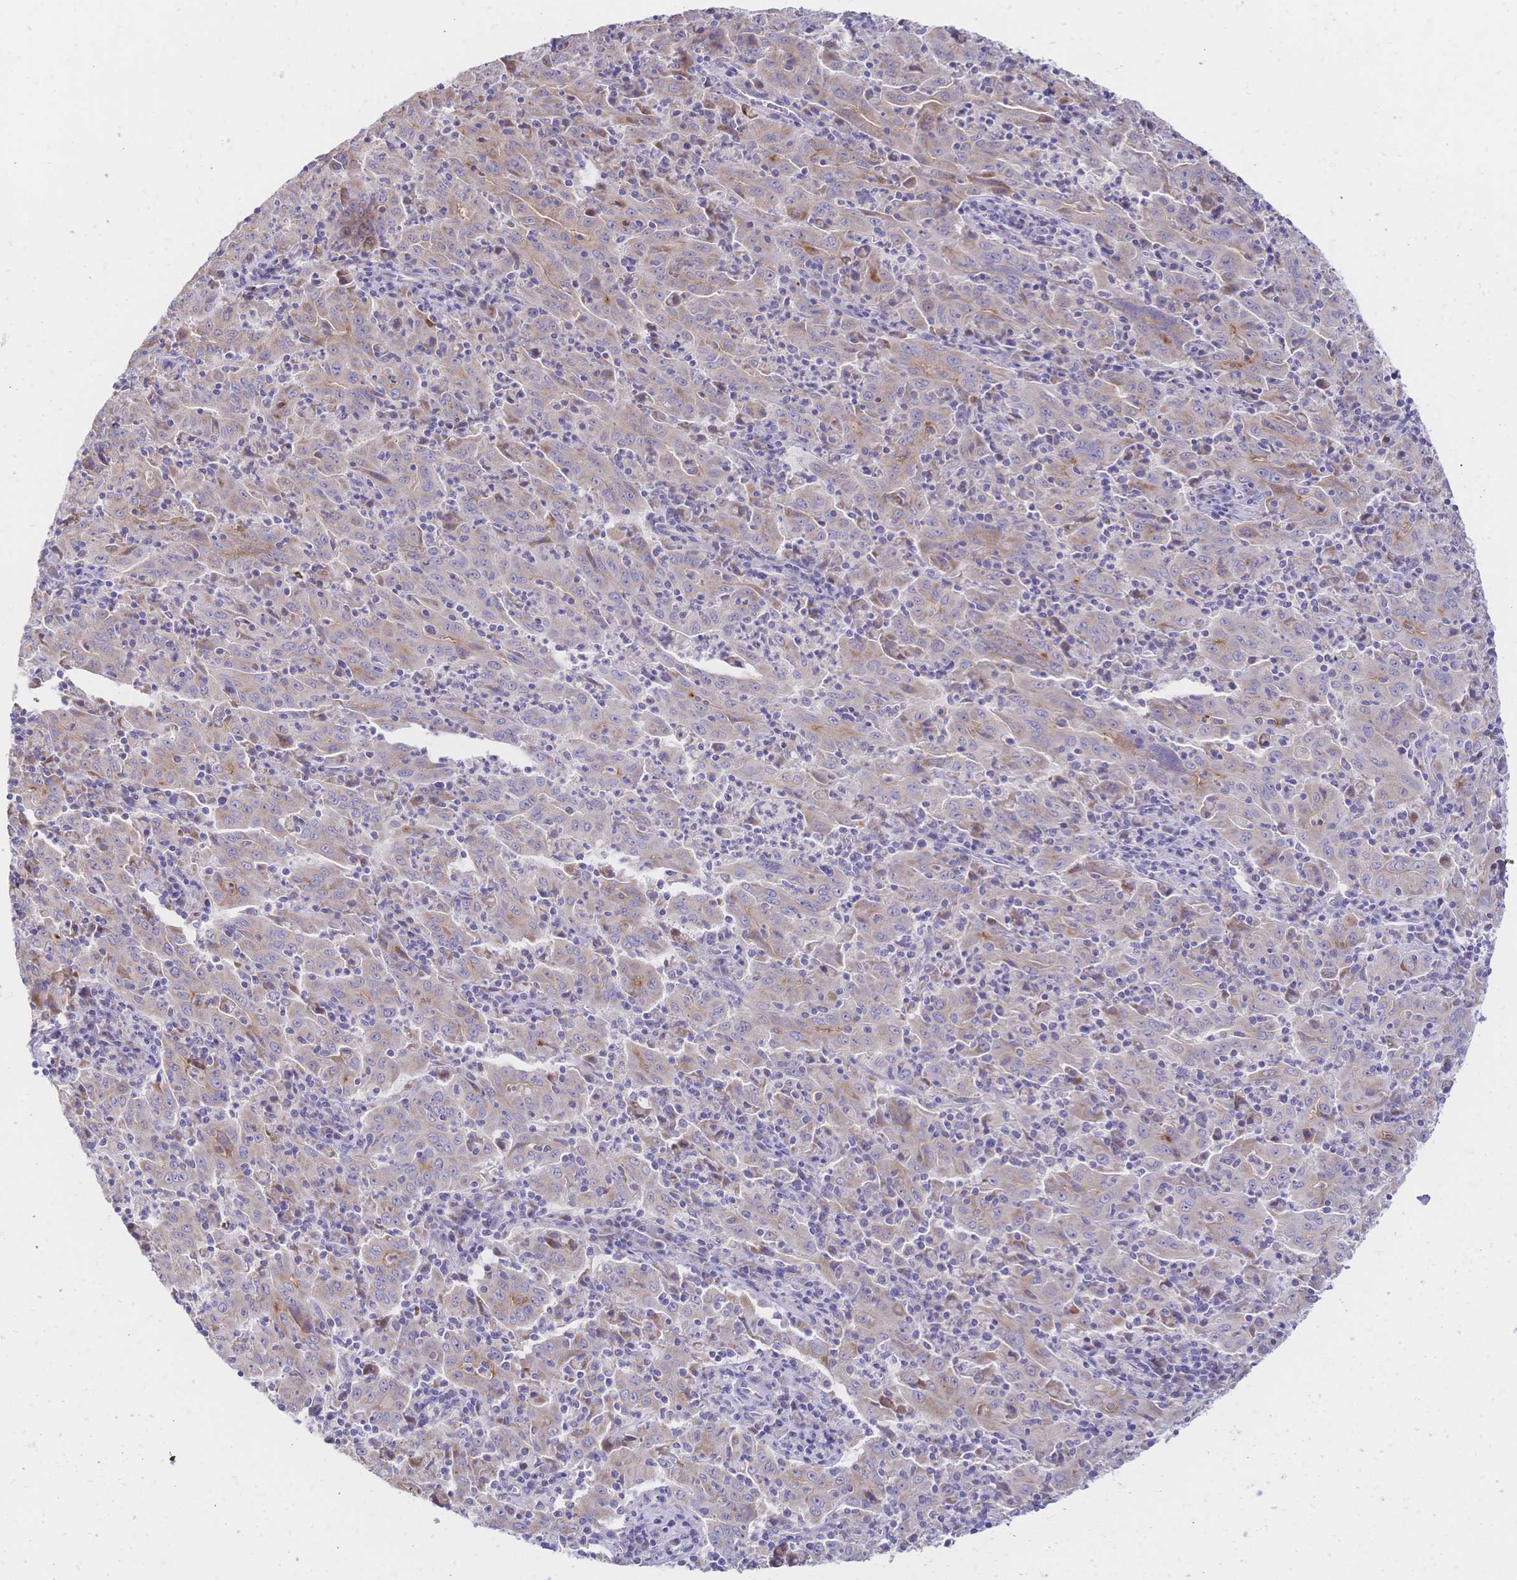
{"staining": {"intensity": "weak", "quantity": "25%-75%", "location": "cytoplasmic/membranous"}, "tissue": "pancreatic cancer", "cell_type": "Tumor cells", "image_type": "cancer", "snomed": [{"axis": "morphology", "description": "Adenocarcinoma, NOS"}, {"axis": "topography", "description": "Pancreas"}], "caption": "A histopathology image of human adenocarcinoma (pancreatic) stained for a protein reveals weak cytoplasmic/membranous brown staining in tumor cells.", "gene": "CLEC18B", "patient": {"sex": "male", "age": 63}}